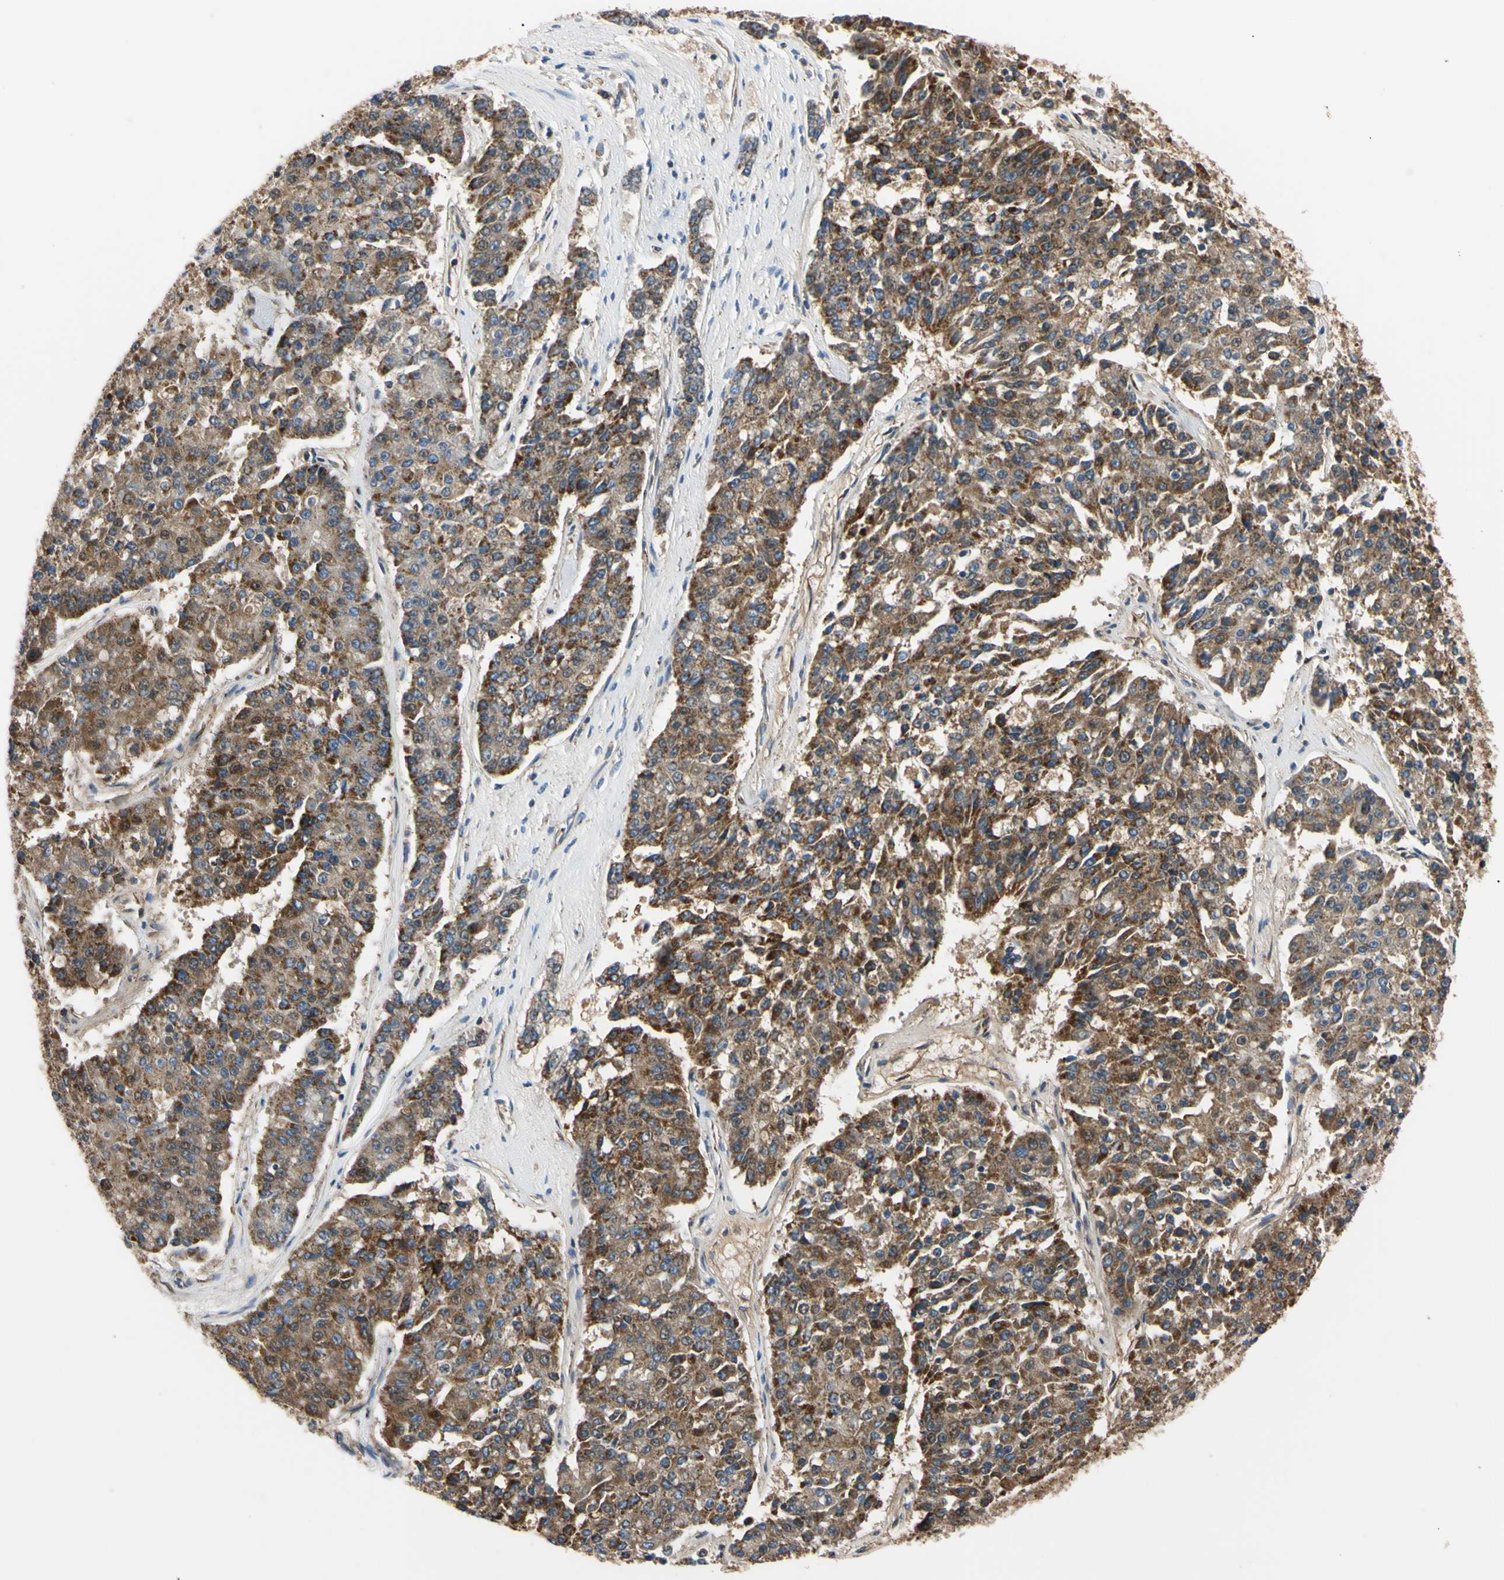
{"staining": {"intensity": "strong", "quantity": ">75%", "location": "cytoplasmic/membranous"}, "tissue": "pancreatic cancer", "cell_type": "Tumor cells", "image_type": "cancer", "snomed": [{"axis": "morphology", "description": "Adenocarcinoma, NOS"}, {"axis": "topography", "description": "Pancreas"}], "caption": "Protein positivity by immunohistochemistry reveals strong cytoplasmic/membranous positivity in about >75% of tumor cells in pancreatic adenocarcinoma.", "gene": "CLPP", "patient": {"sex": "male", "age": 50}}